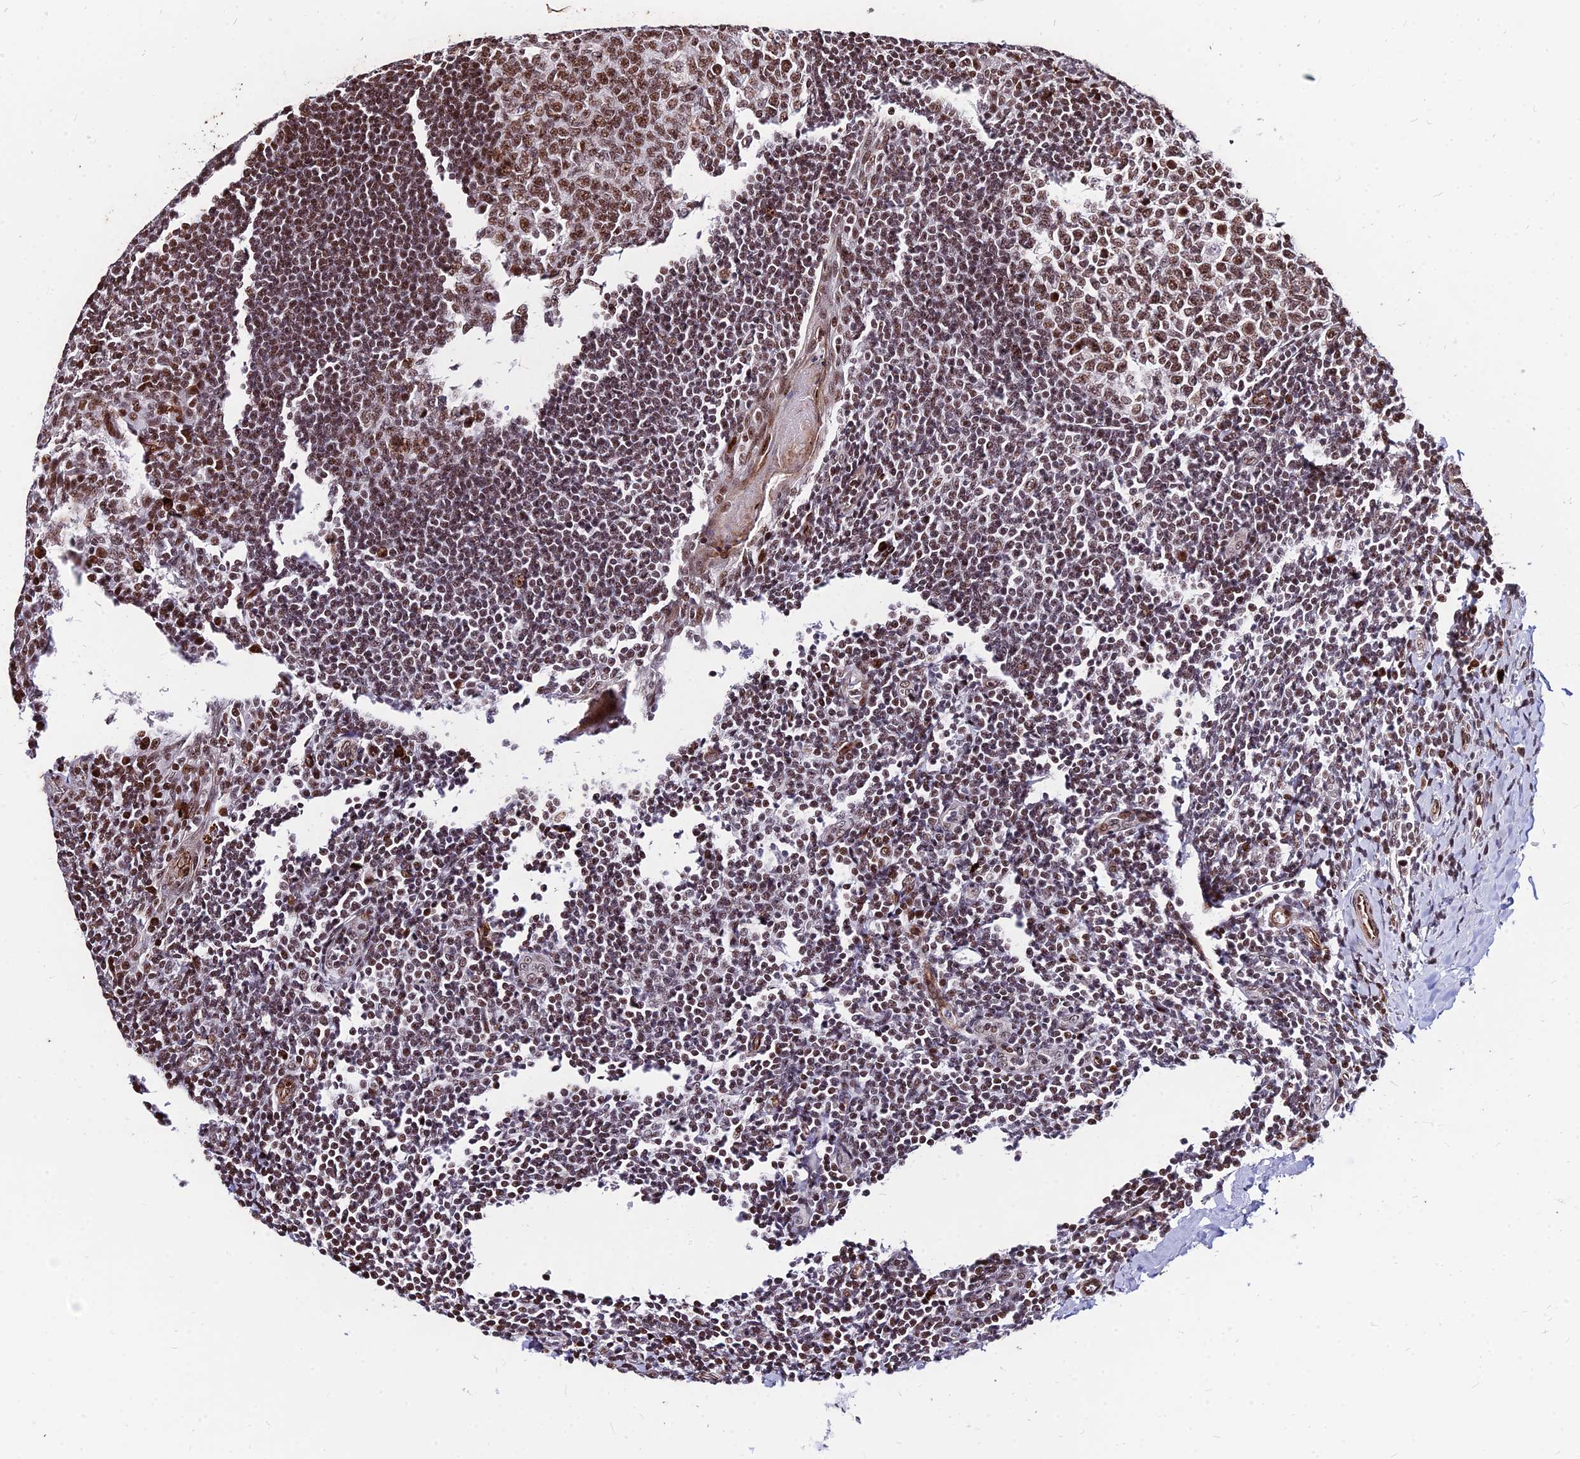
{"staining": {"intensity": "moderate", "quantity": ">75%", "location": "nuclear"}, "tissue": "tonsil", "cell_type": "Germinal center cells", "image_type": "normal", "snomed": [{"axis": "morphology", "description": "Normal tissue, NOS"}, {"axis": "topography", "description": "Tonsil"}], "caption": "This photomicrograph displays immunohistochemistry staining of normal tonsil, with medium moderate nuclear expression in approximately >75% of germinal center cells.", "gene": "NYAP2", "patient": {"sex": "male", "age": 27}}